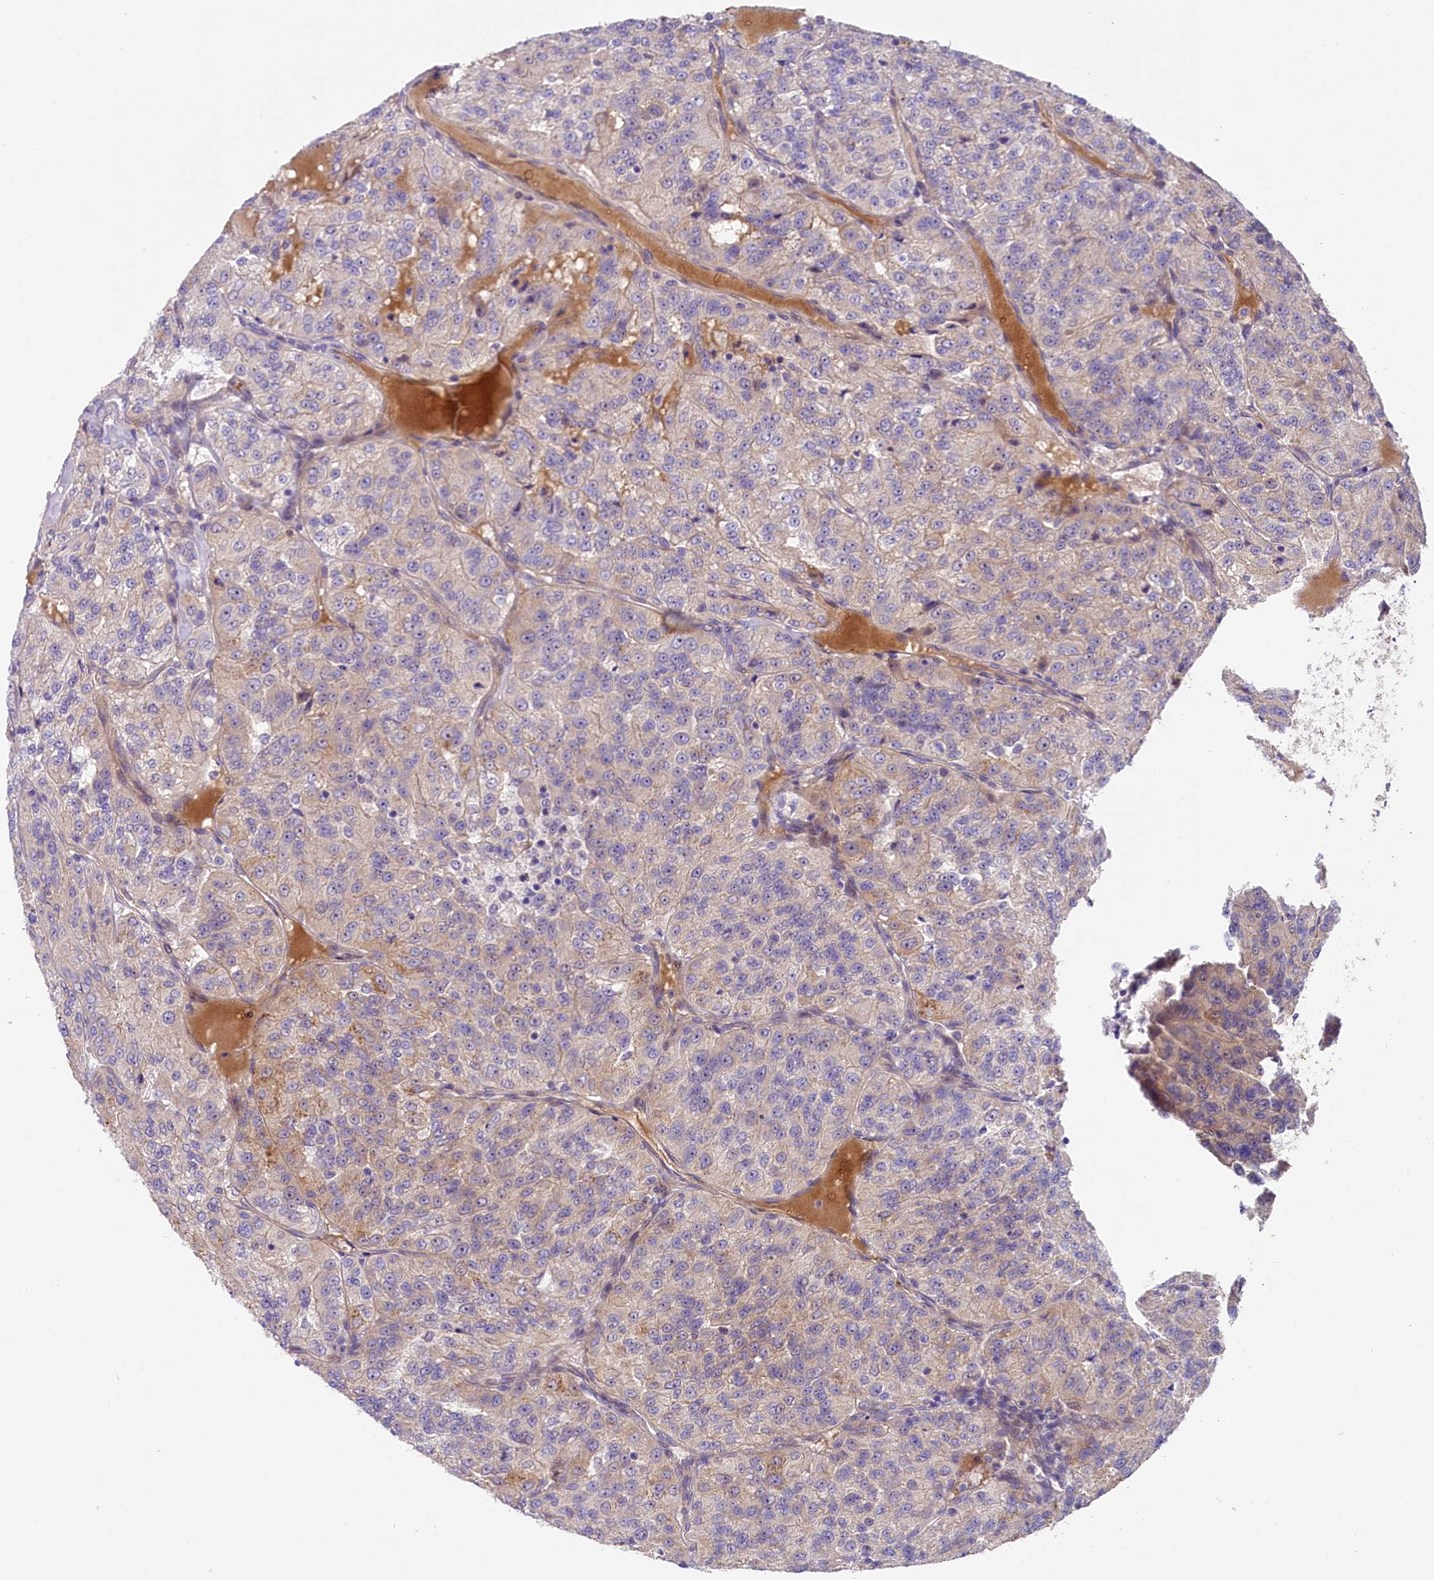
{"staining": {"intensity": "negative", "quantity": "none", "location": "none"}, "tissue": "renal cancer", "cell_type": "Tumor cells", "image_type": "cancer", "snomed": [{"axis": "morphology", "description": "Adenocarcinoma, NOS"}, {"axis": "topography", "description": "Kidney"}], "caption": "Renal cancer was stained to show a protein in brown. There is no significant positivity in tumor cells. (Stains: DAB (3,3'-diaminobenzidine) immunohistochemistry with hematoxylin counter stain, Microscopy: brightfield microscopy at high magnification).", "gene": "UBXN6", "patient": {"sex": "female", "age": 63}}